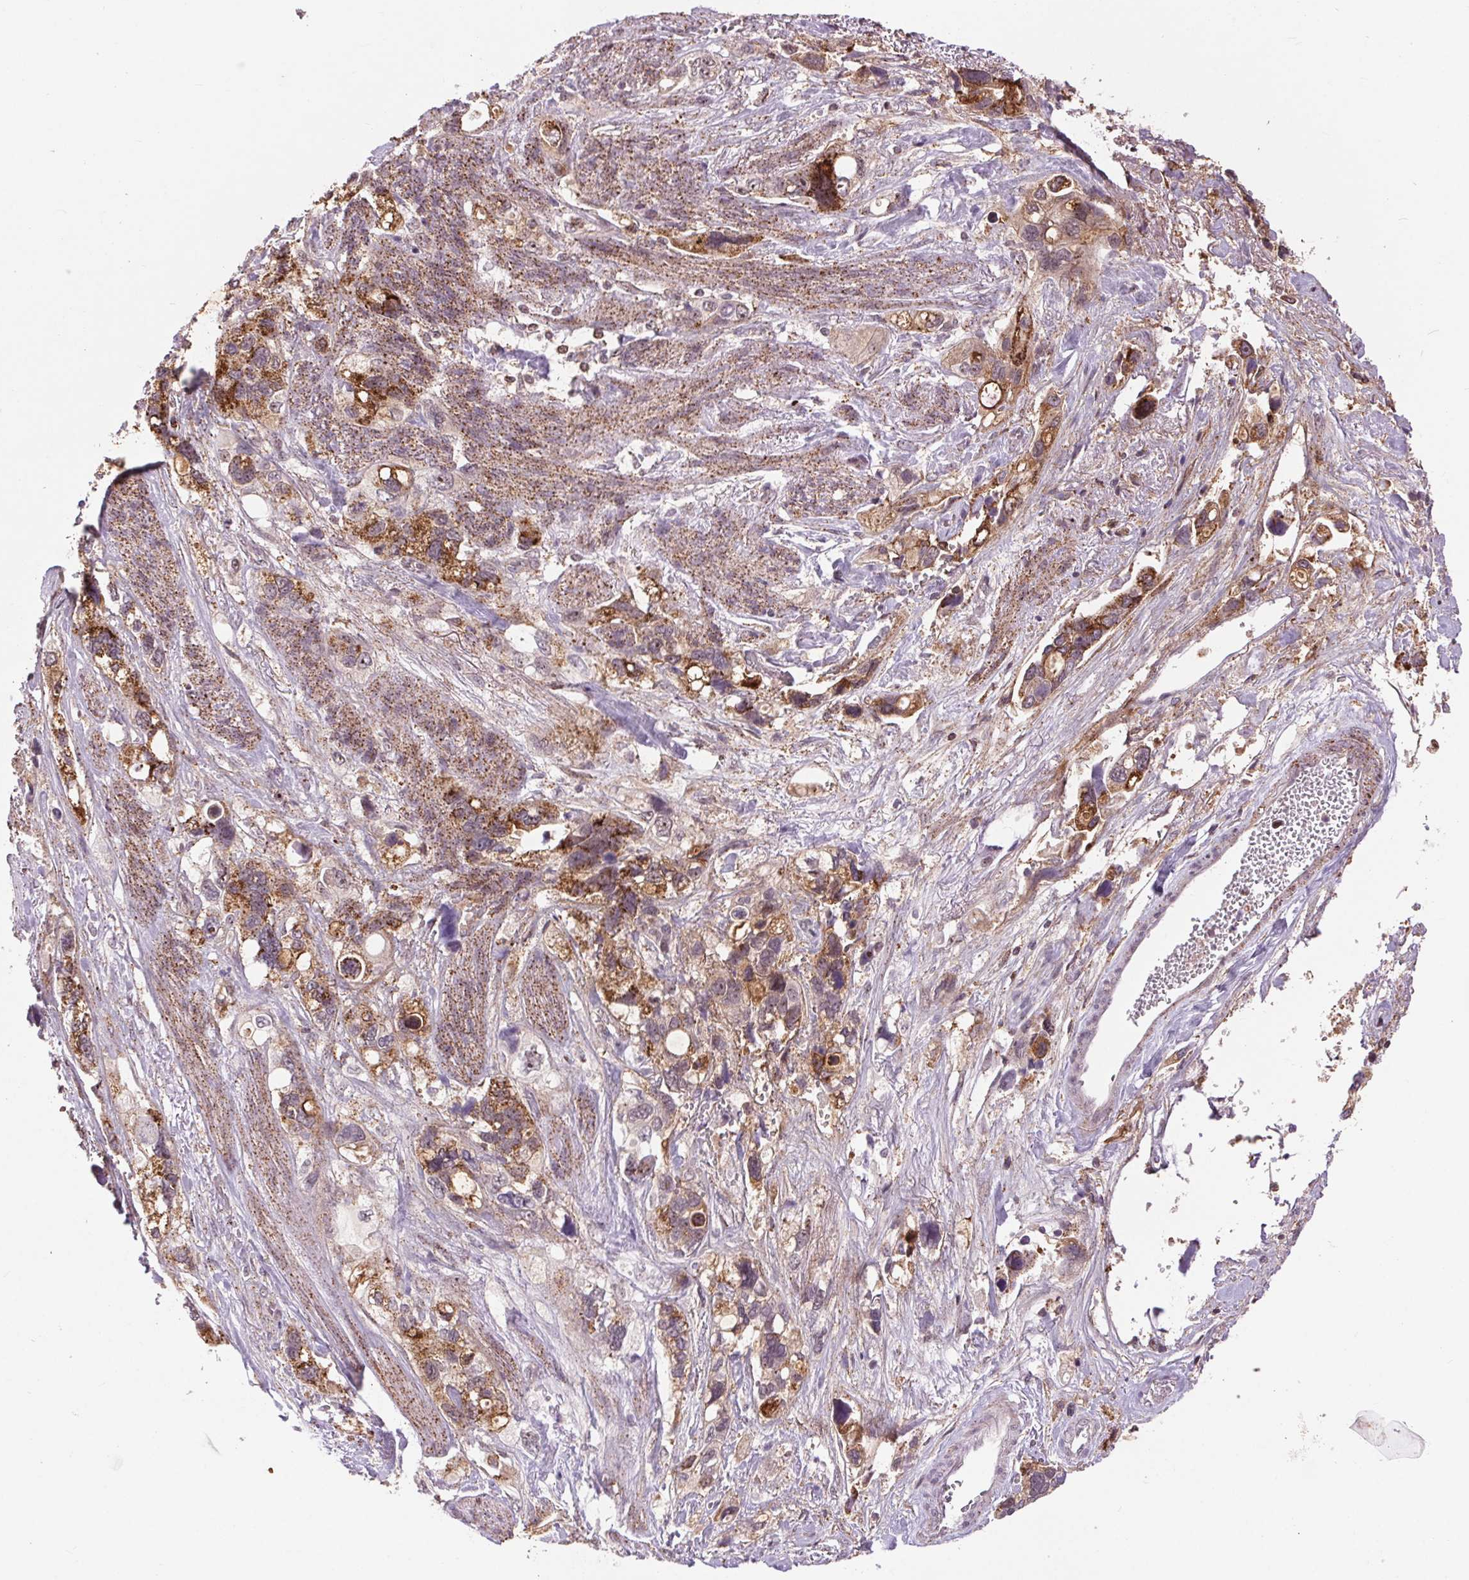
{"staining": {"intensity": "strong", "quantity": ">75%", "location": "cytoplasmic/membranous"}, "tissue": "stomach cancer", "cell_type": "Tumor cells", "image_type": "cancer", "snomed": [{"axis": "morphology", "description": "Adenocarcinoma, NOS"}, {"axis": "topography", "description": "Stomach, upper"}], "caption": "This micrograph shows stomach cancer stained with immunohistochemistry to label a protein in brown. The cytoplasmic/membranous of tumor cells show strong positivity for the protein. Nuclei are counter-stained blue.", "gene": "CHMP4B", "patient": {"sex": "female", "age": 81}}